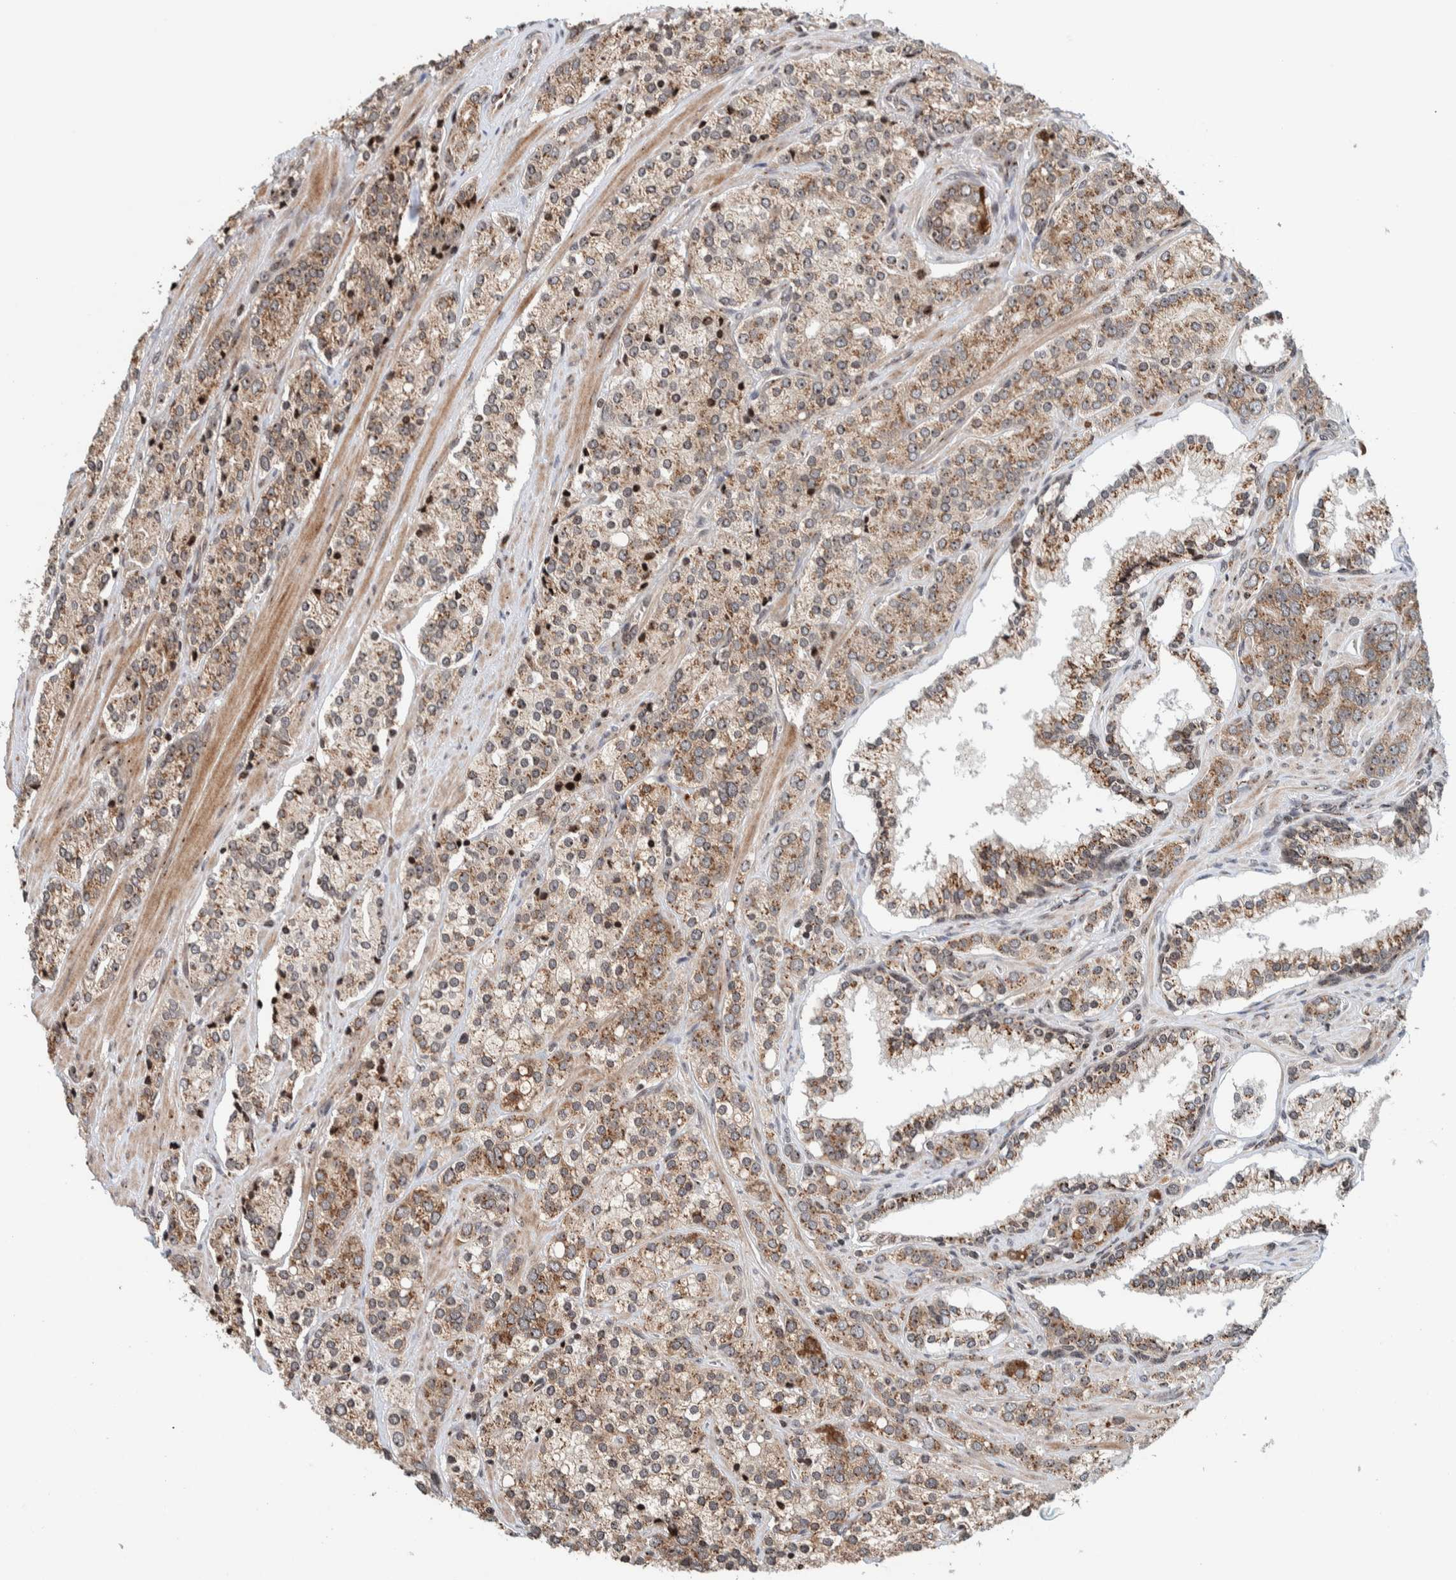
{"staining": {"intensity": "moderate", "quantity": ">75%", "location": "cytoplasmic/membranous"}, "tissue": "prostate cancer", "cell_type": "Tumor cells", "image_type": "cancer", "snomed": [{"axis": "morphology", "description": "Adenocarcinoma, High grade"}, {"axis": "topography", "description": "Prostate"}], "caption": "High-grade adenocarcinoma (prostate) tissue demonstrates moderate cytoplasmic/membranous positivity in about >75% of tumor cells, visualized by immunohistochemistry.", "gene": "CCDC182", "patient": {"sex": "male", "age": 71}}